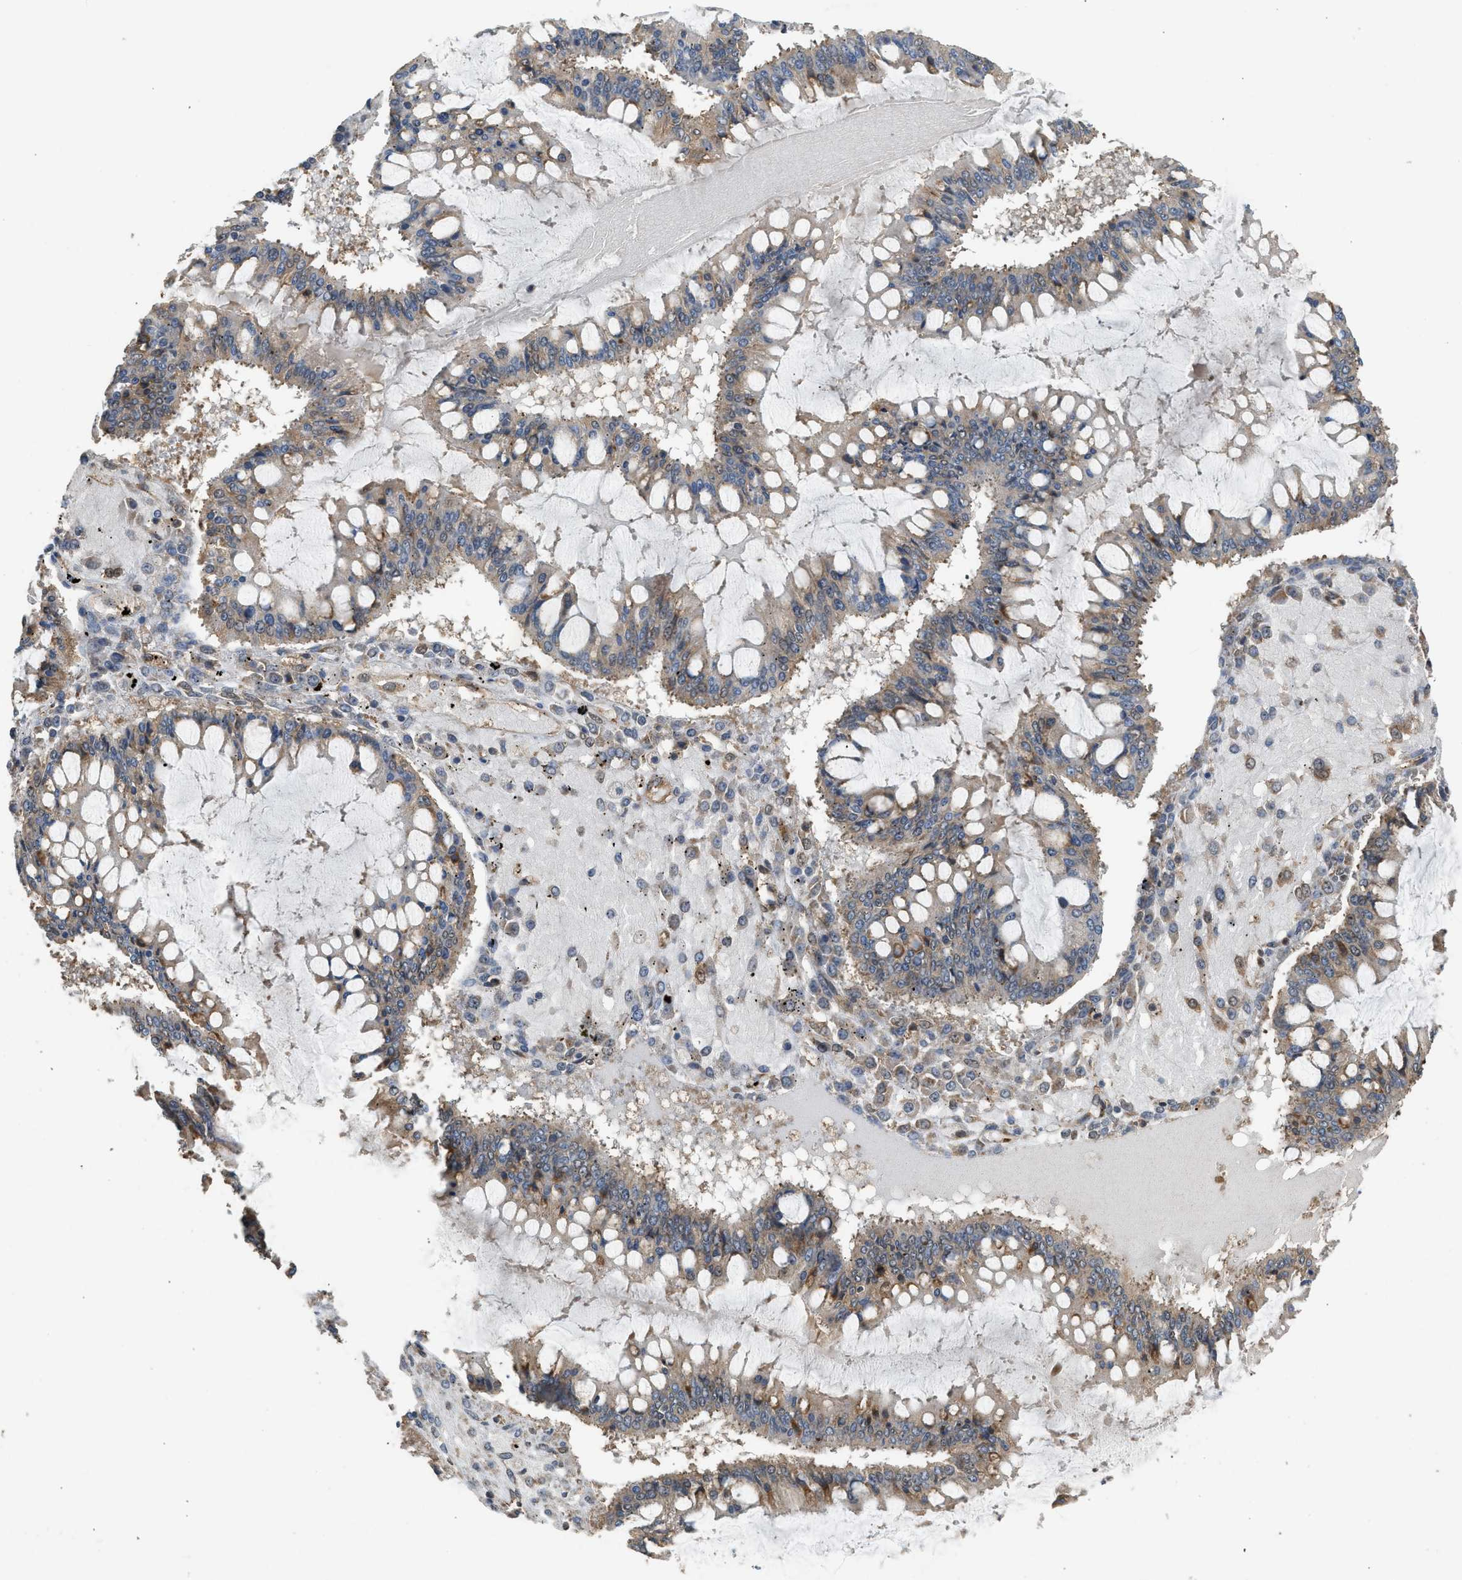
{"staining": {"intensity": "weak", "quantity": ">75%", "location": "cytoplasmic/membranous"}, "tissue": "ovarian cancer", "cell_type": "Tumor cells", "image_type": "cancer", "snomed": [{"axis": "morphology", "description": "Cystadenocarcinoma, mucinous, NOS"}, {"axis": "topography", "description": "Ovary"}], "caption": "DAB immunohistochemical staining of human mucinous cystadenocarcinoma (ovarian) exhibits weak cytoplasmic/membranous protein positivity in about >75% of tumor cells.", "gene": "HIP1R", "patient": {"sex": "female", "age": 73}}